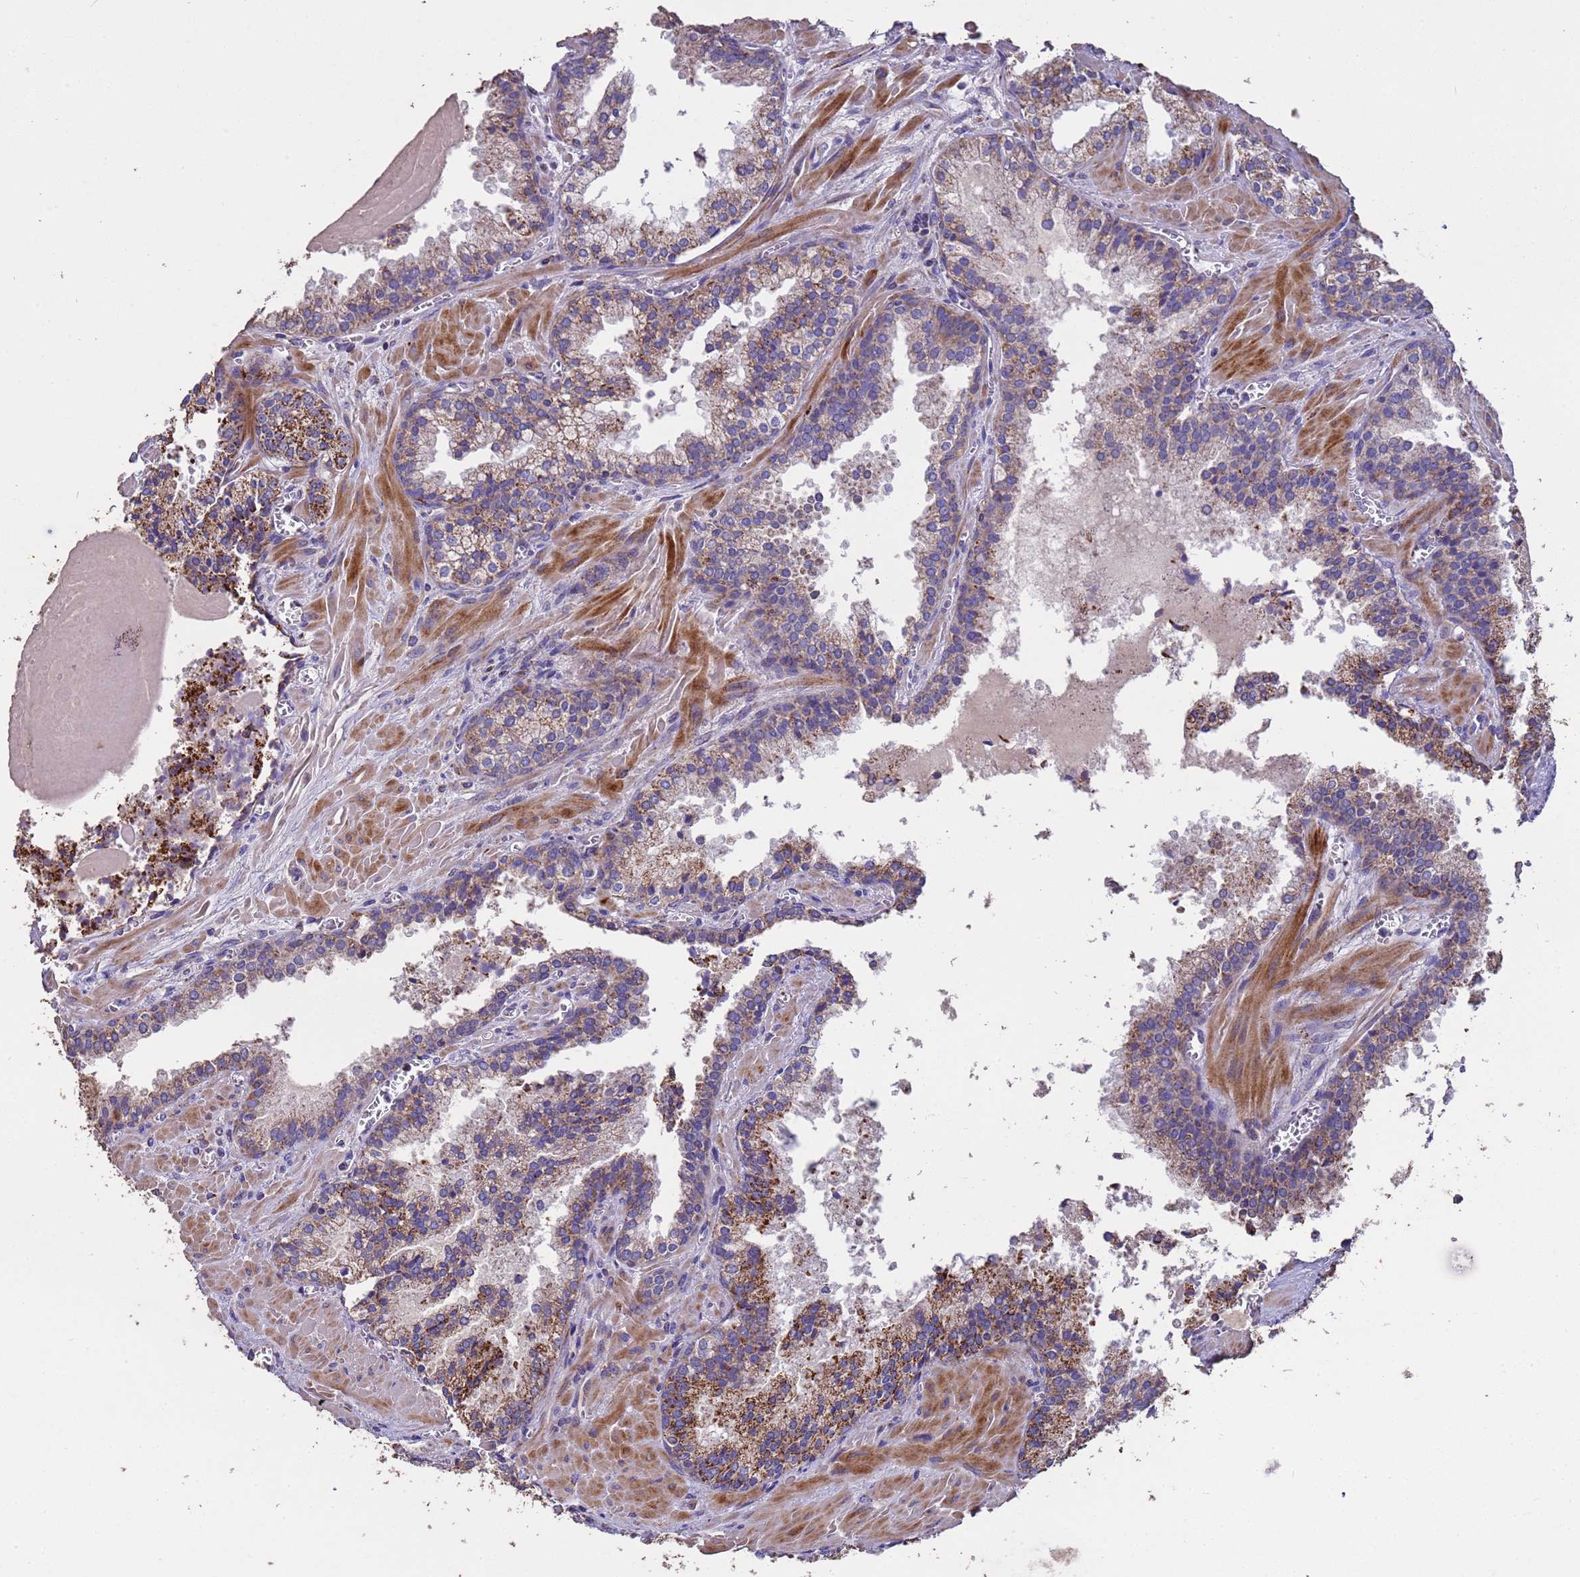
{"staining": {"intensity": "strong", "quantity": "25%-75%", "location": "cytoplasmic/membranous"}, "tissue": "prostate cancer", "cell_type": "Tumor cells", "image_type": "cancer", "snomed": [{"axis": "morphology", "description": "Adenocarcinoma, High grade"}, {"axis": "topography", "description": "Prostate"}], "caption": "Immunohistochemistry image of neoplastic tissue: prostate cancer (high-grade adenocarcinoma) stained using immunohistochemistry (IHC) demonstrates high levels of strong protein expression localized specifically in the cytoplasmic/membranous of tumor cells, appearing as a cytoplasmic/membranous brown color.", "gene": "ZNFX1", "patient": {"sex": "male", "age": 68}}